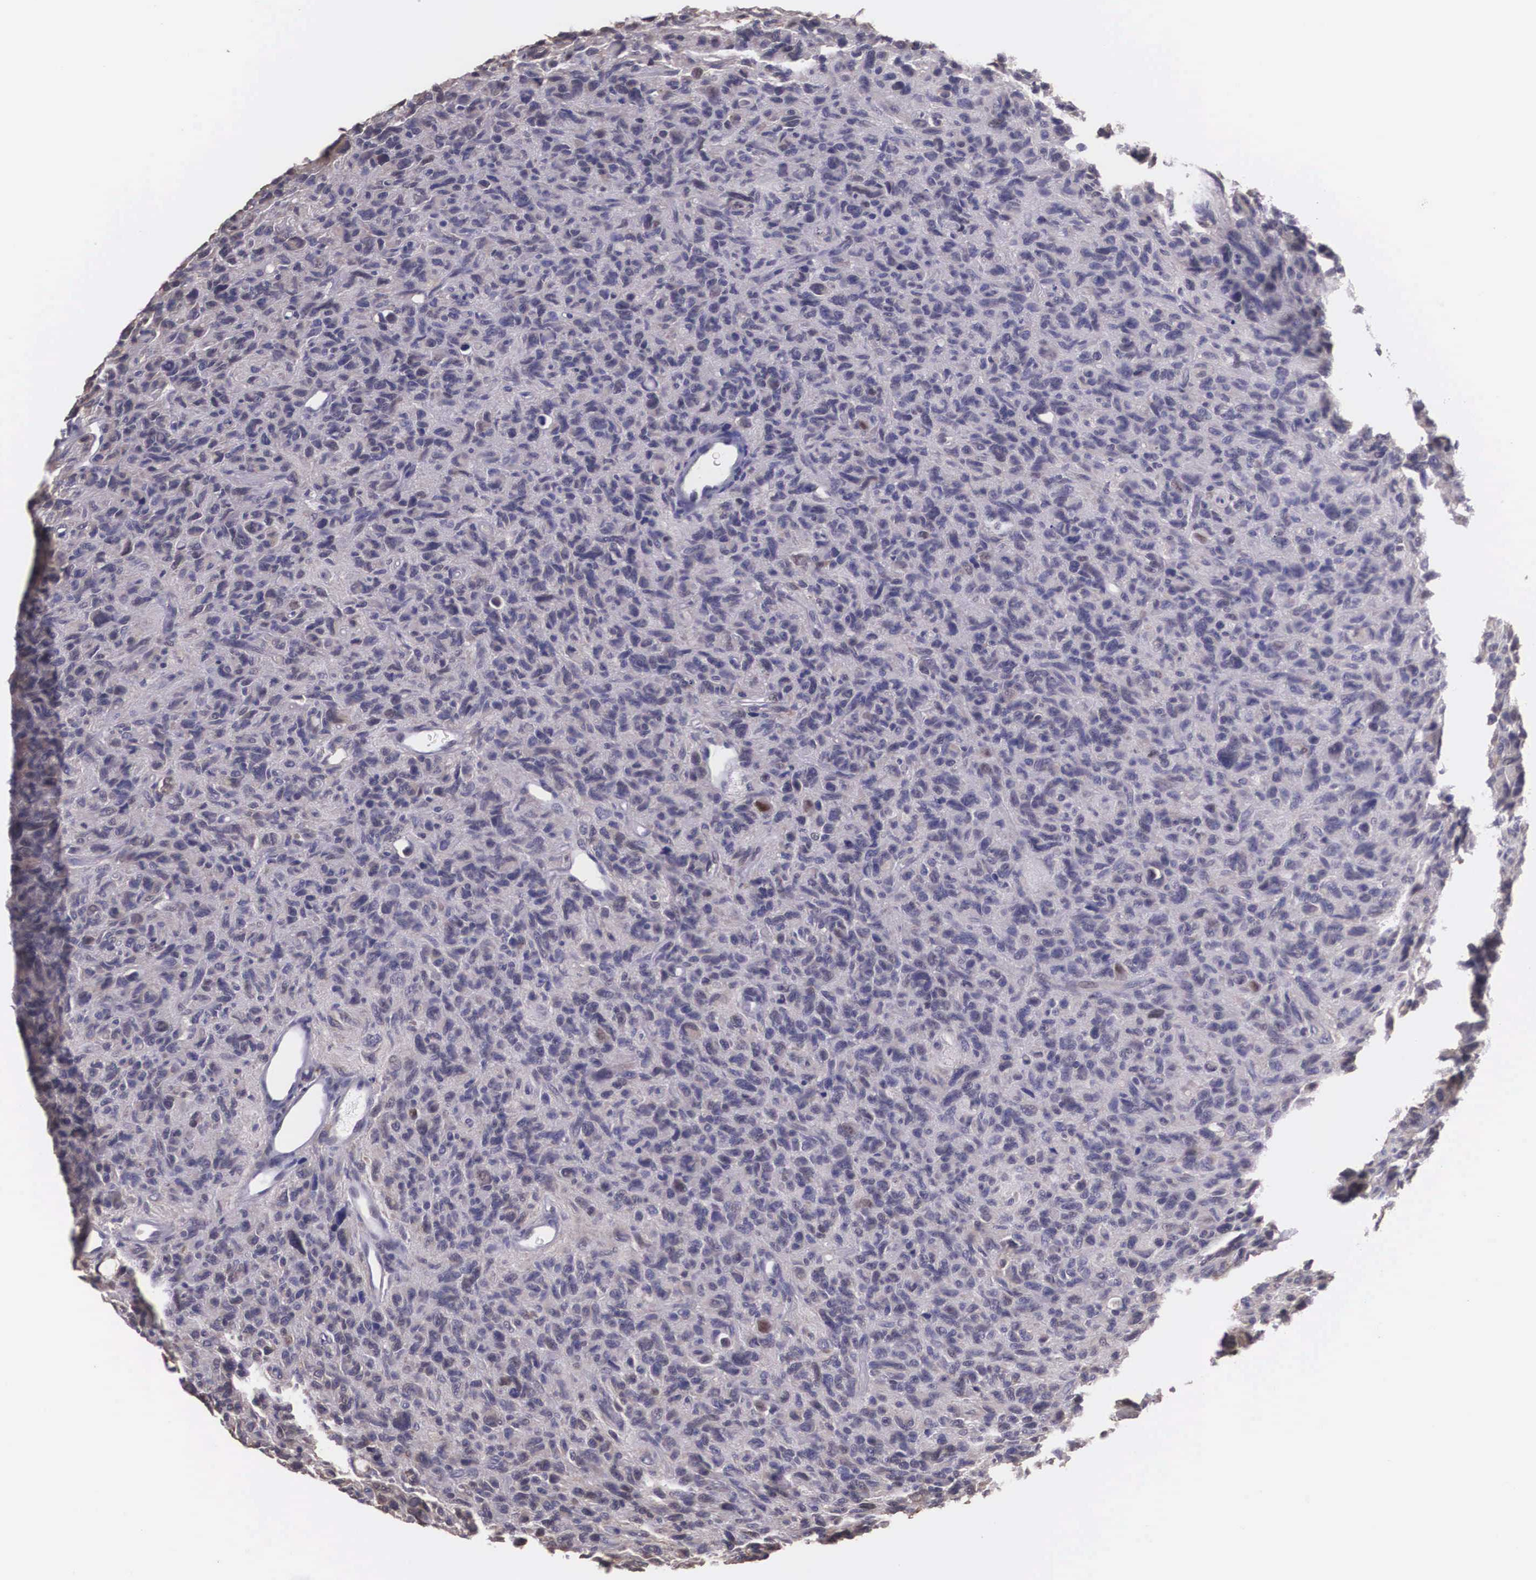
{"staining": {"intensity": "weak", "quantity": "<25%", "location": "cytoplasmic/membranous"}, "tissue": "glioma", "cell_type": "Tumor cells", "image_type": "cancer", "snomed": [{"axis": "morphology", "description": "Glioma, malignant, High grade"}, {"axis": "topography", "description": "Brain"}], "caption": "This is an immunohistochemistry (IHC) micrograph of glioma. There is no staining in tumor cells.", "gene": "SLC25A21", "patient": {"sex": "female", "age": 60}}